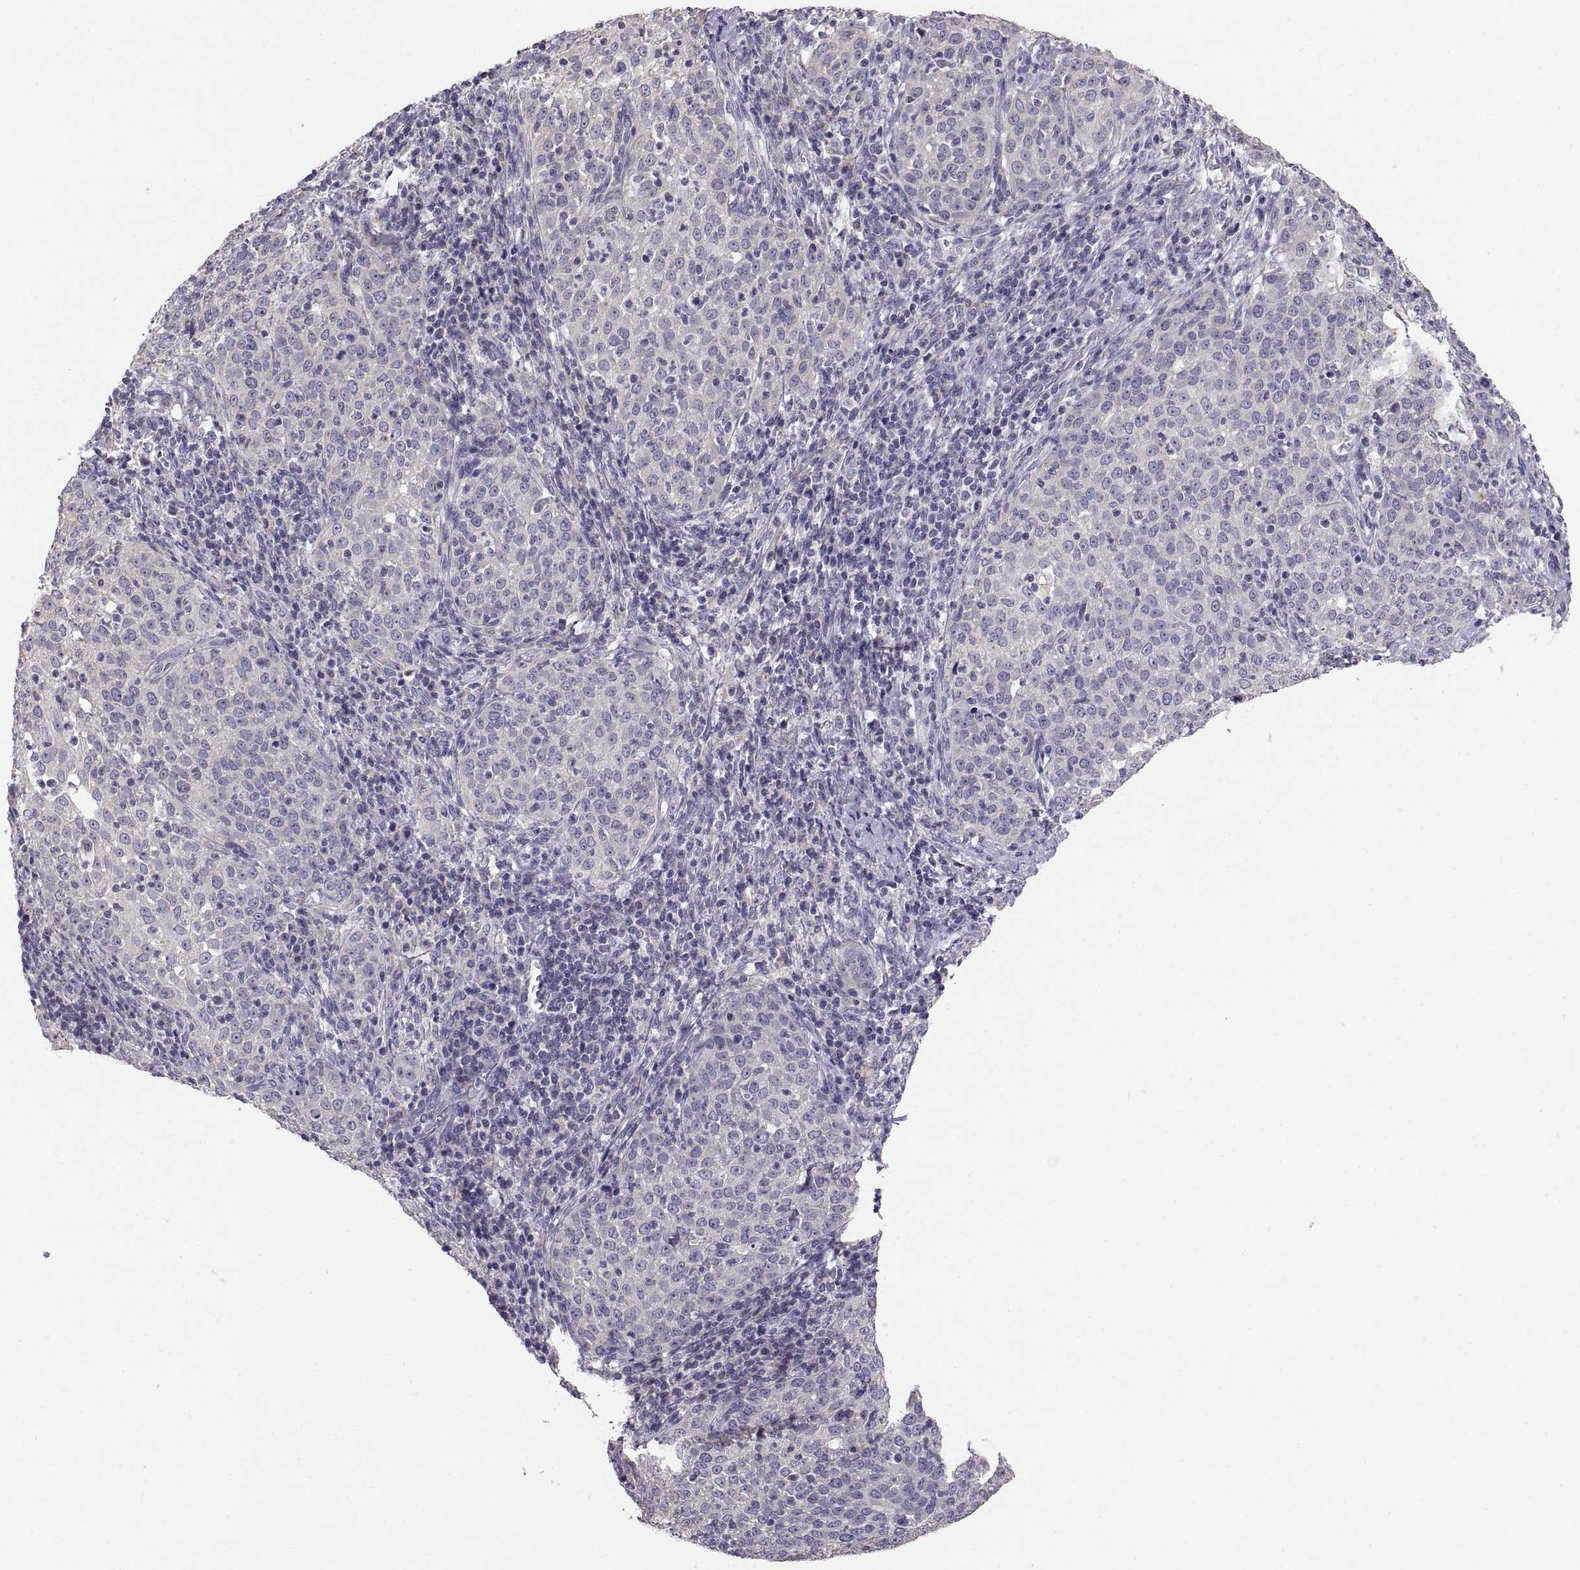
{"staining": {"intensity": "negative", "quantity": "none", "location": "none"}, "tissue": "cervical cancer", "cell_type": "Tumor cells", "image_type": "cancer", "snomed": [{"axis": "morphology", "description": "Squamous cell carcinoma, NOS"}, {"axis": "topography", "description": "Cervix"}], "caption": "Immunohistochemistry photomicrograph of neoplastic tissue: cervical cancer (squamous cell carcinoma) stained with DAB exhibits no significant protein positivity in tumor cells.", "gene": "TNNC1", "patient": {"sex": "female", "age": 51}}